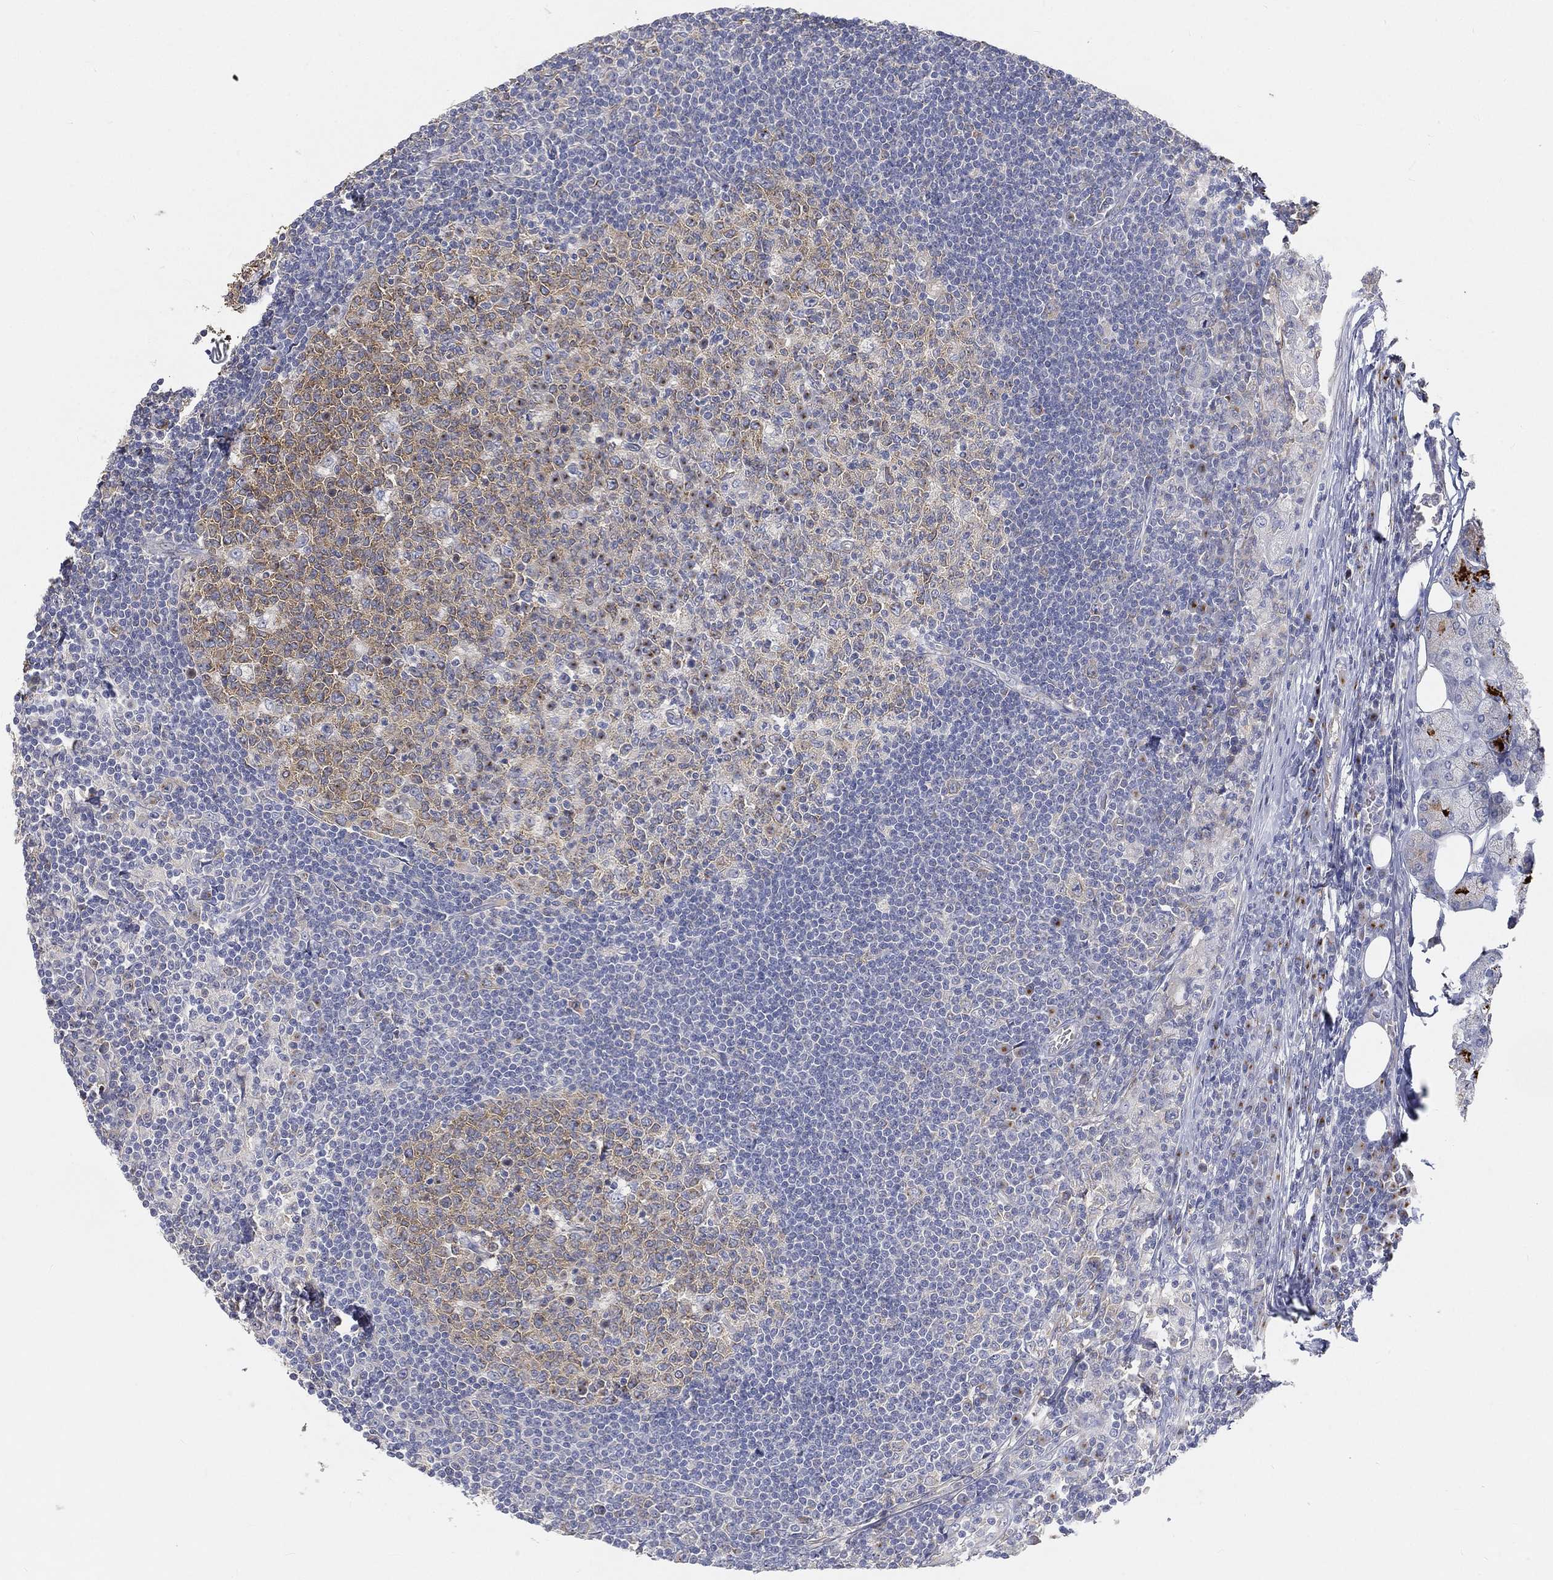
{"staining": {"intensity": "weak", "quantity": ">75%", "location": "cytoplasmic/membranous"}, "tissue": "lymph node", "cell_type": "Germinal center cells", "image_type": "normal", "snomed": [{"axis": "morphology", "description": "Normal tissue, NOS"}, {"axis": "topography", "description": "Lymph node"}, {"axis": "topography", "description": "Salivary gland"}], "caption": "DAB (3,3'-diaminobenzidine) immunohistochemical staining of unremarkable lymph node shows weak cytoplasmic/membranous protein expression in about >75% of germinal center cells.", "gene": "TMEM25", "patient": {"sex": "male", "age": 83}}